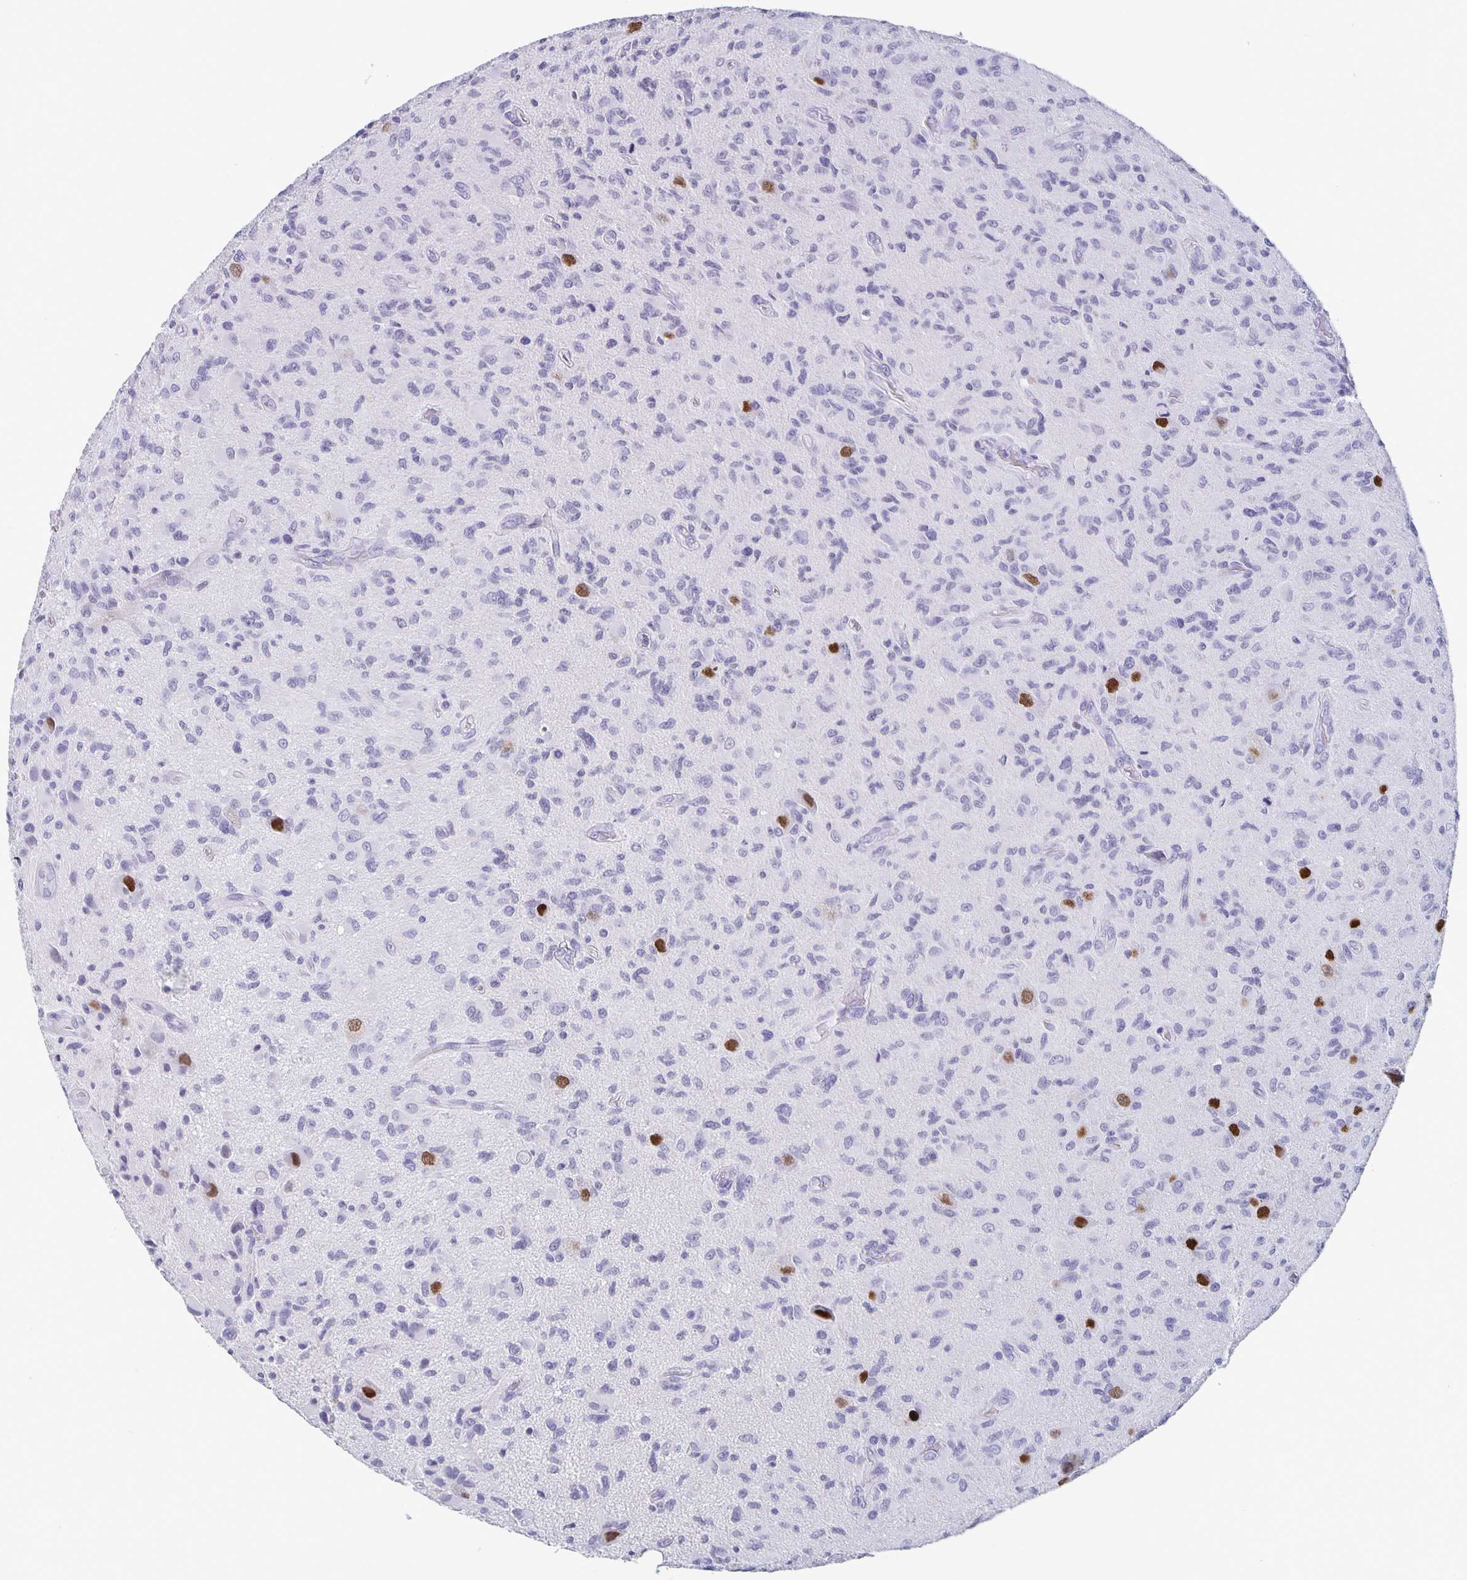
{"staining": {"intensity": "negative", "quantity": "none", "location": "none"}, "tissue": "glioma", "cell_type": "Tumor cells", "image_type": "cancer", "snomed": [{"axis": "morphology", "description": "Glioma, malignant, High grade"}, {"axis": "topography", "description": "Brain"}], "caption": "Immunohistochemistry image of neoplastic tissue: human malignant glioma (high-grade) stained with DAB displays no significant protein positivity in tumor cells.", "gene": "SATB2", "patient": {"sex": "female", "age": 65}}